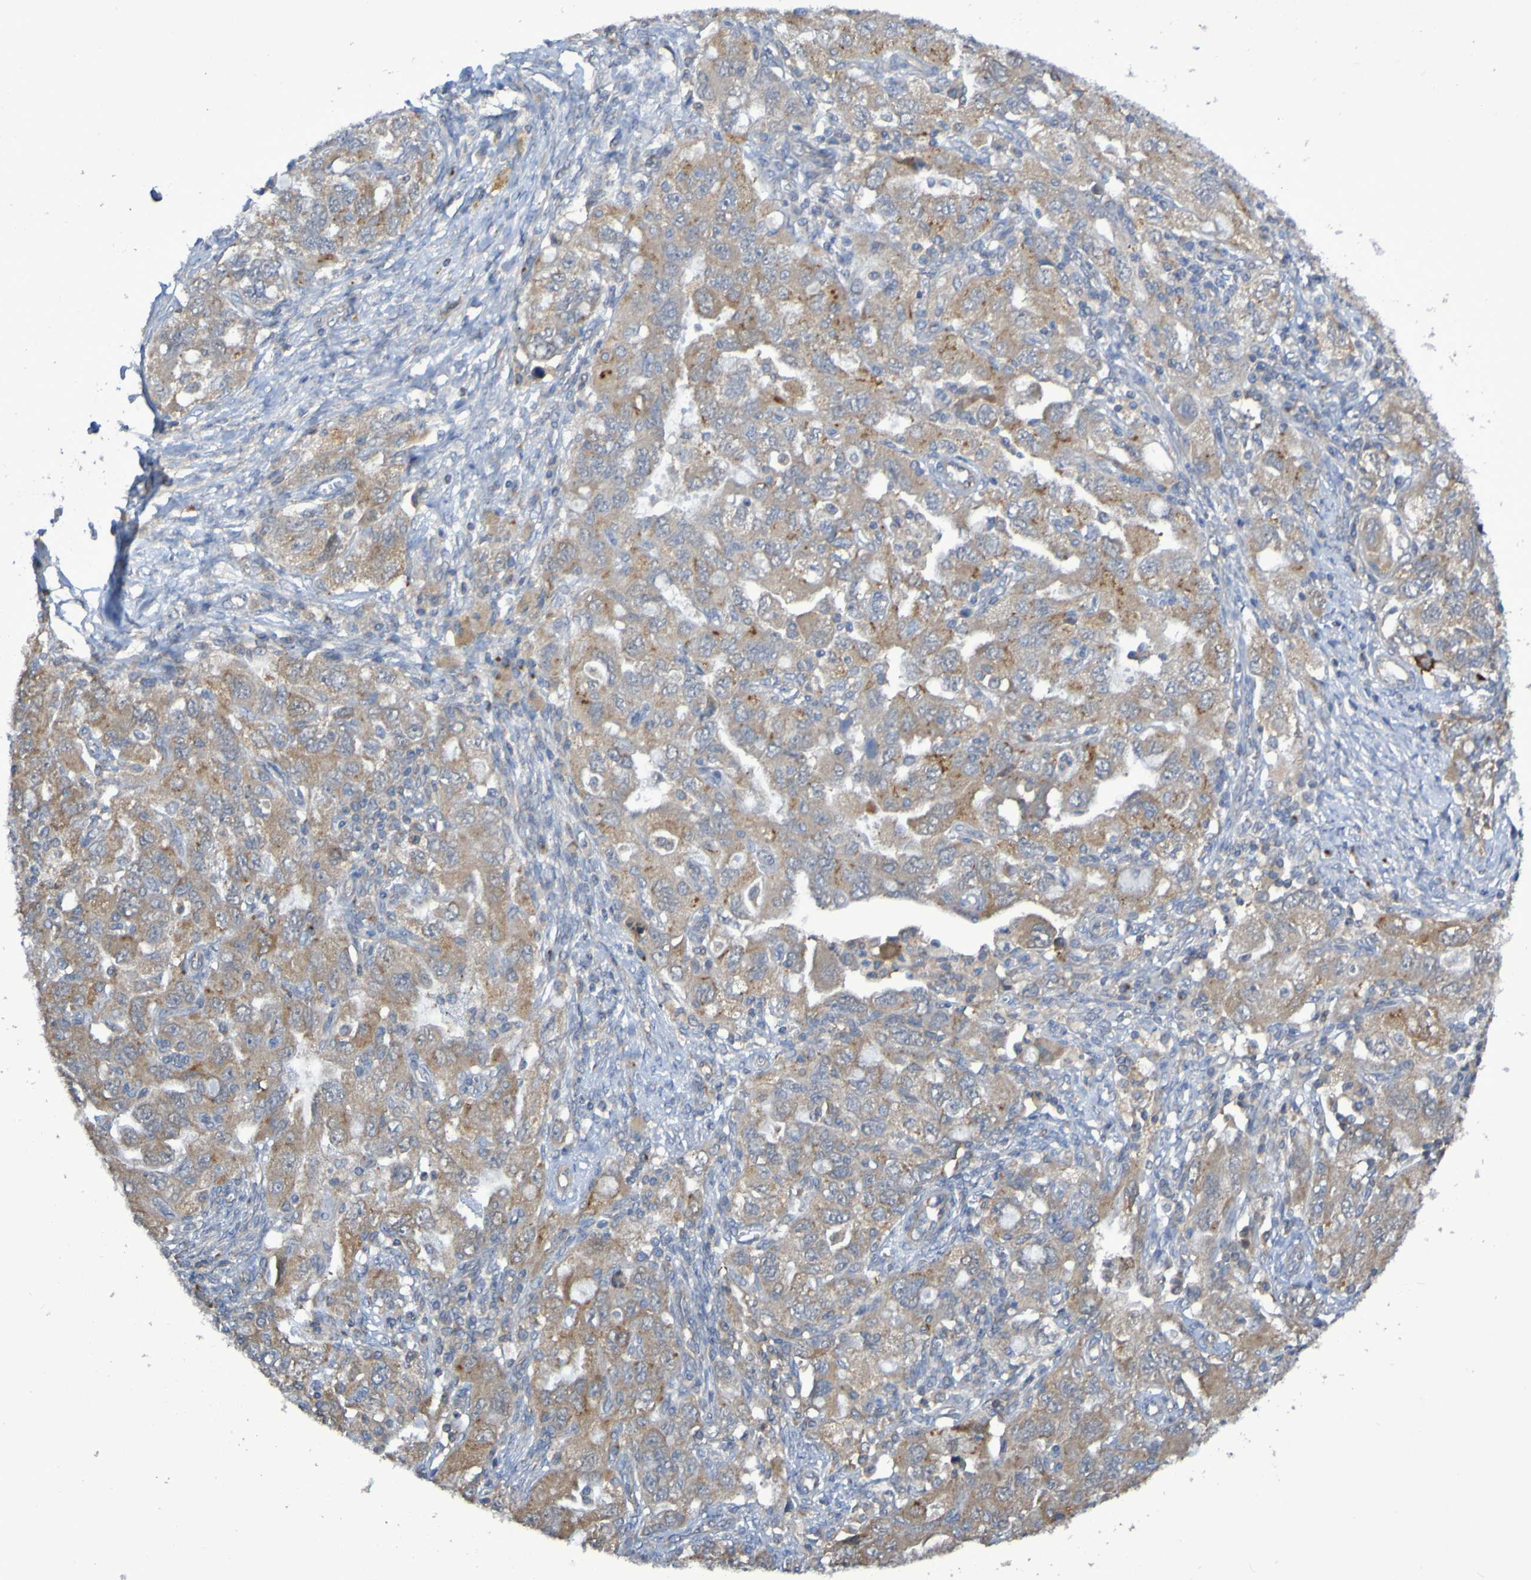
{"staining": {"intensity": "moderate", "quantity": ">75%", "location": "cytoplasmic/membranous"}, "tissue": "ovarian cancer", "cell_type": "Tumor cells", "image_type": "cancer", "snomed": [{"axis": "morphology", "description": "Carcinoma, NOS"}, {"axis": "morphology", "description": "Cystadenocarcinoma, serous, NOS"}, {"axis": "topography", "description": "Ovary"}], "caption": "Tumor cells demonstrate medium levels of moderate cytoplasmic/membranous positivity in about >75% of cells in ovarian cancer.", "gene": "LMBRD2", "patient": {"sex": "female", "age": 69}}